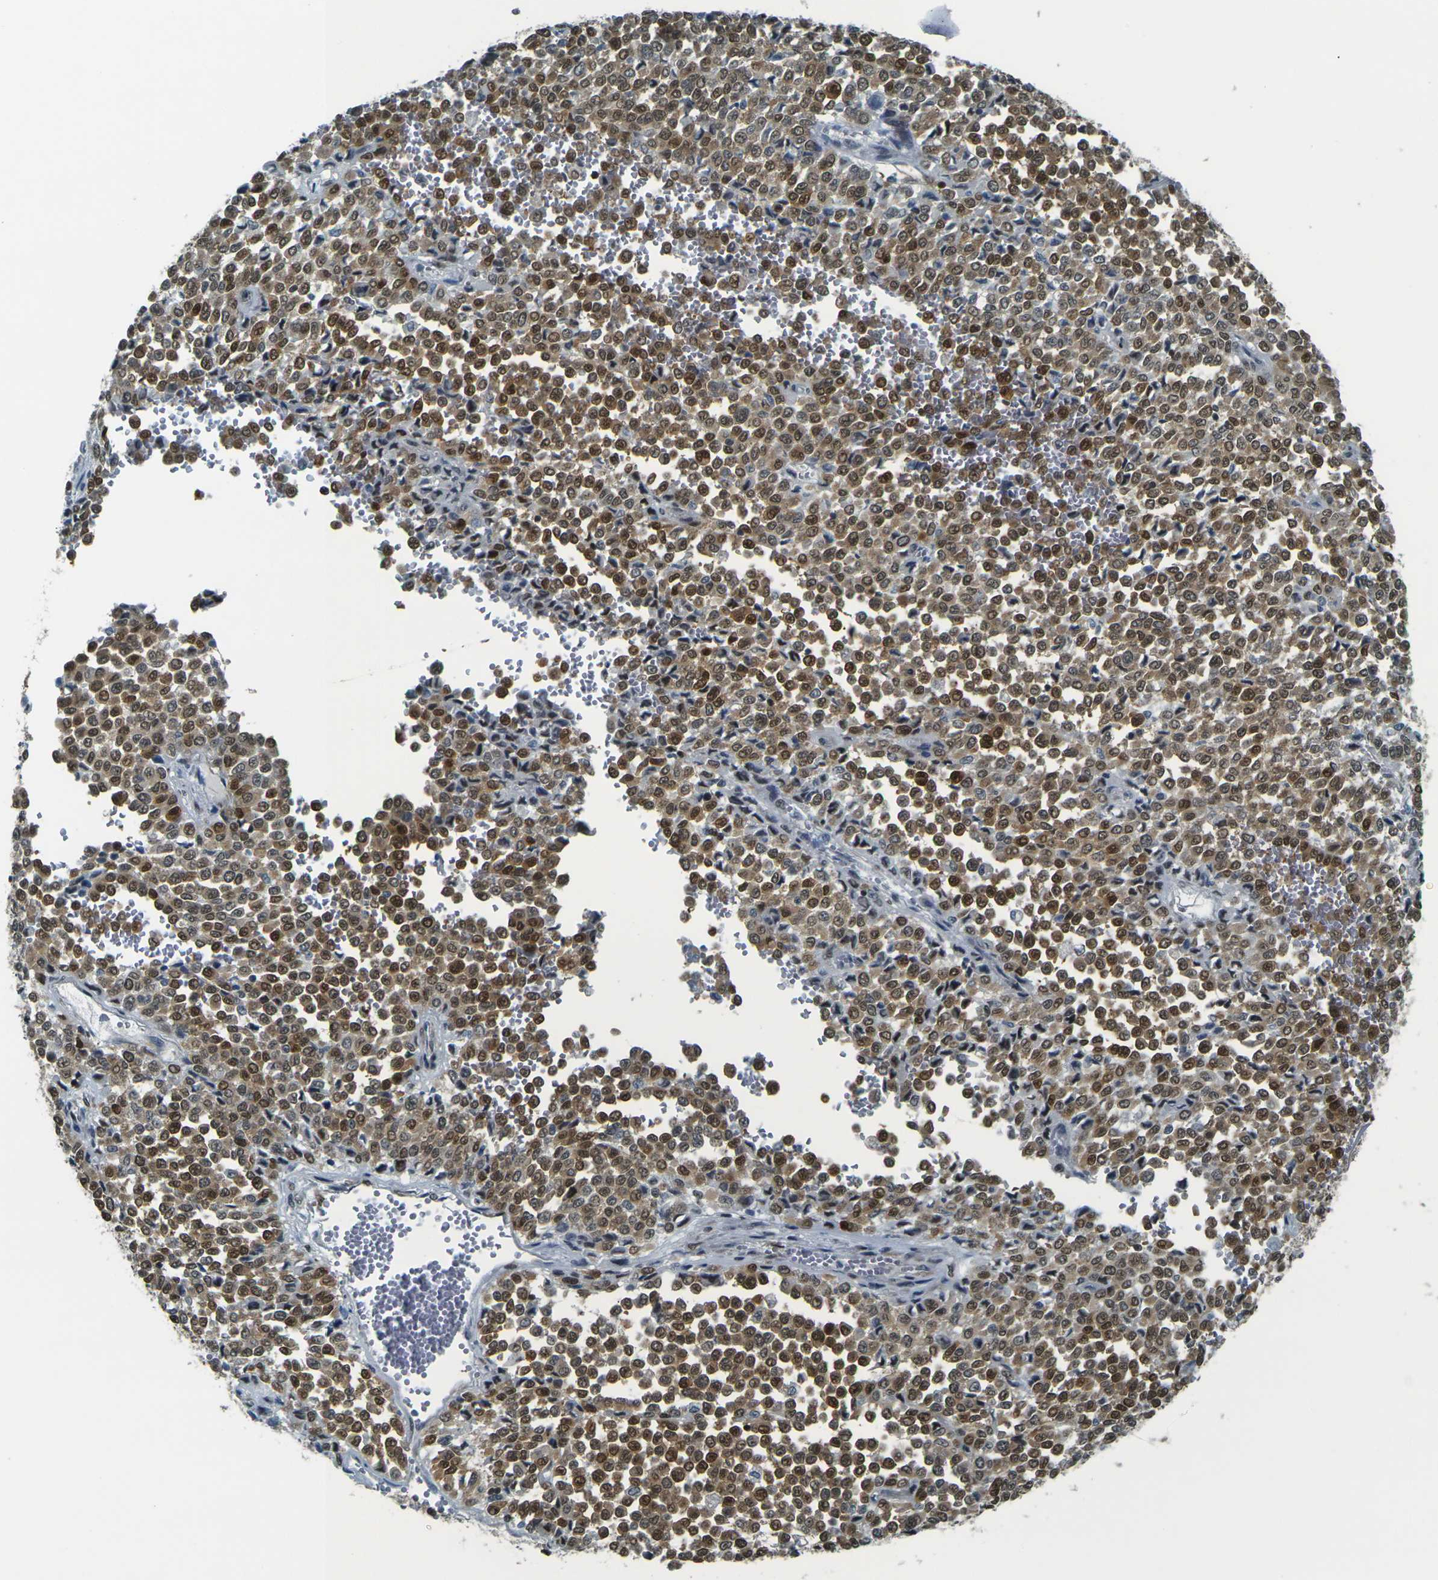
{"staining": {"intensity": "strong", "quantity": ">75%", "location": "cytoplasmic/membranous,nuclear"}, "tissue": "melanoma", "cell_type": "Tumor cells", "image_type": "cancer", "snomed": [{"axis": "morphology", "description": "Malignant melanoma, Metastatic site"}, {"axis": "topography", "description": "Pancreas"}], "caption": "The histopathology image shows a brown stain indicating the presence of a protein in the cytoplasmic/membranous and nuclear of tumor cells in malignant melanoma (metastatic site).", "gene": "NHEJ1", "patient": {"sex": "female", "age": 30}}